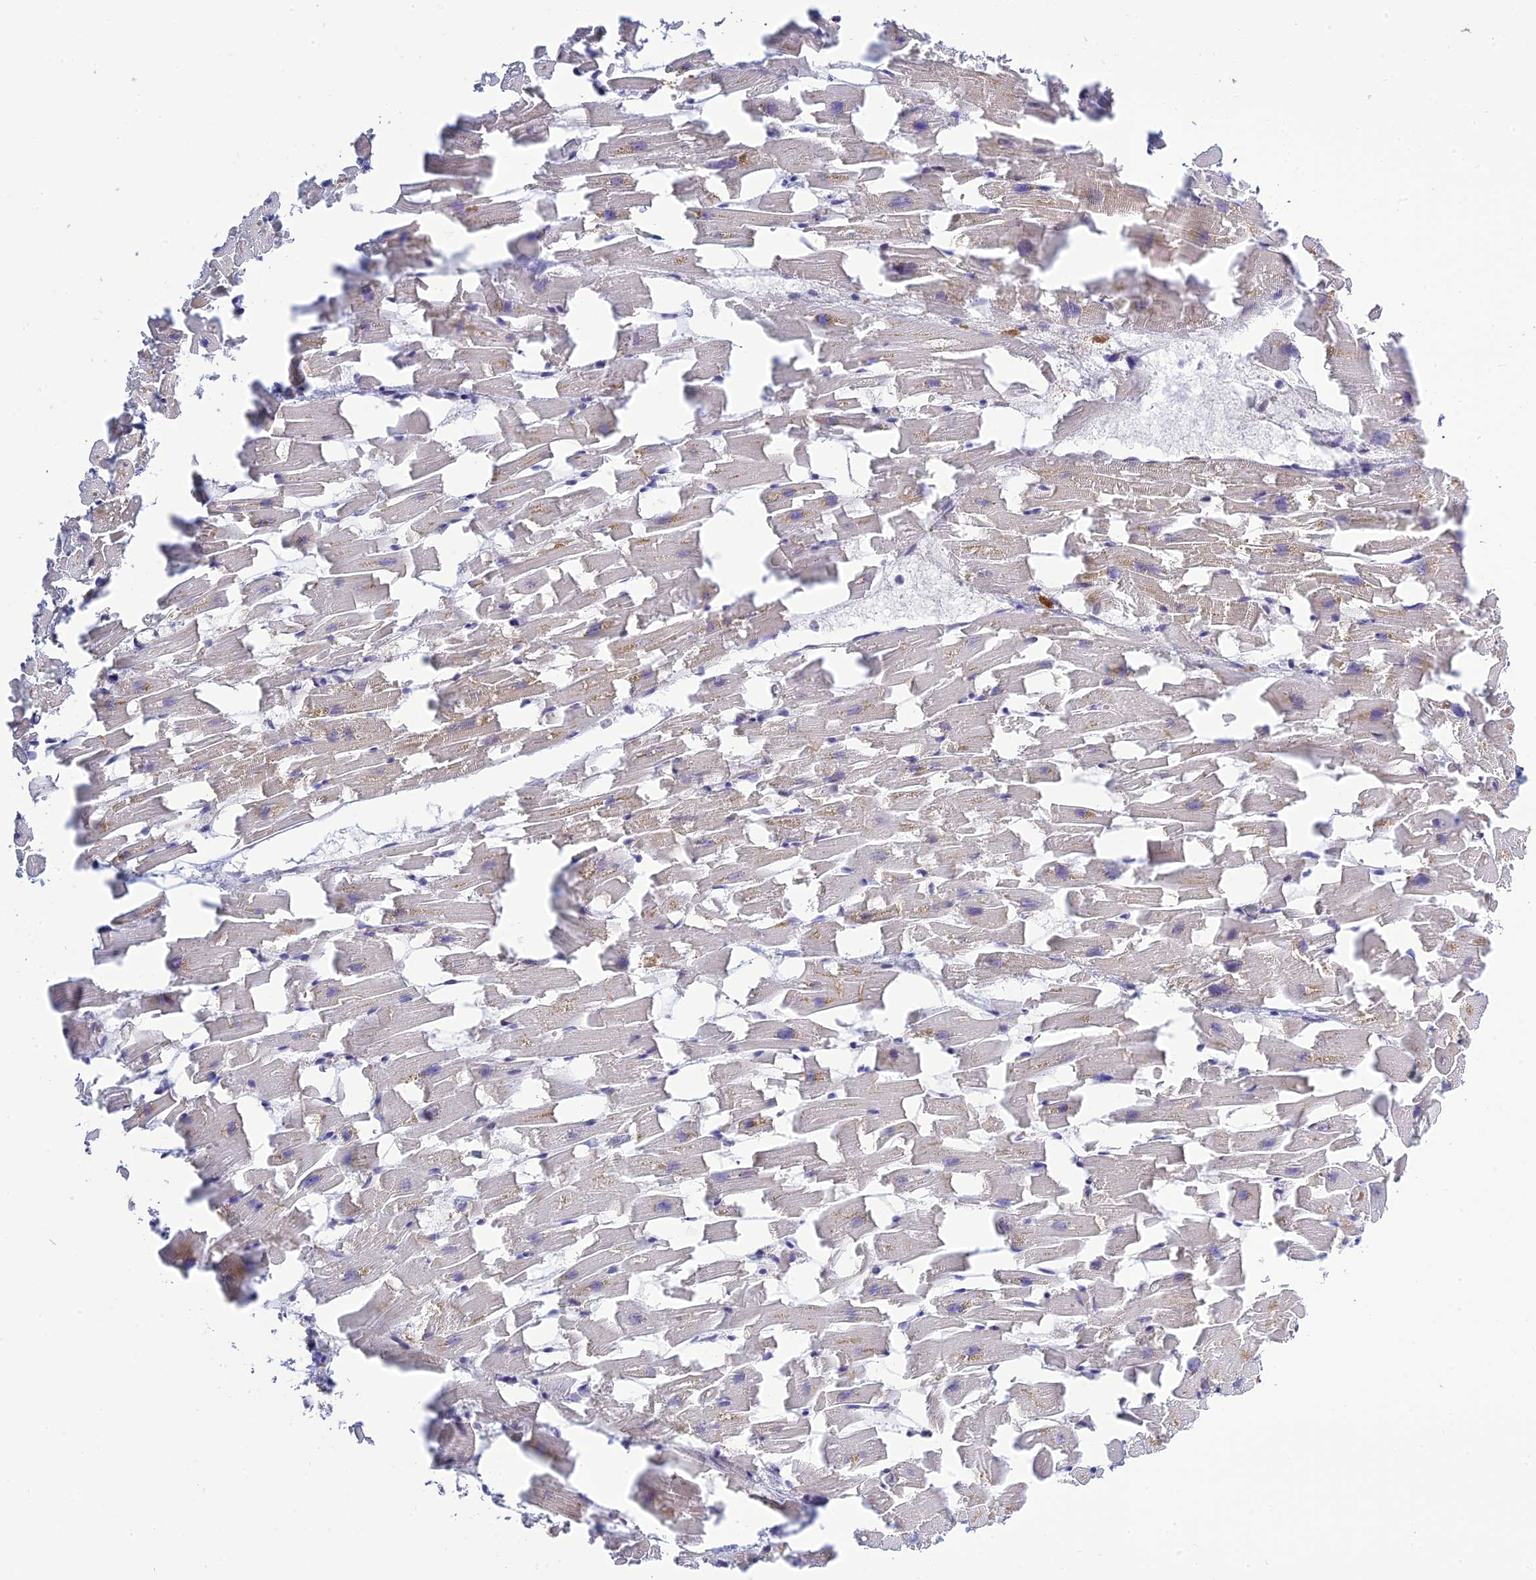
{"staining": {"intensity": "moderate", "quantity": "<25%", "location": "cytoplasmic/membranous"}, "tissue": "heart muscle", "cell_type": "Cardiomyocytes", "image_type": "normal", "snomed": [{"axis": "morphology", "description": "Normal tissue, NOS"}, {"axis": "topography", "description": "Heart"}], "caption": "The histopathology image reveals a brown stain indicating the presence of a protein in the cytoplasmic/membranous of cardiomyocytes in heart muscle.", "gene": "SKIC8", "patient": {"sex": "female", "age": 64}}